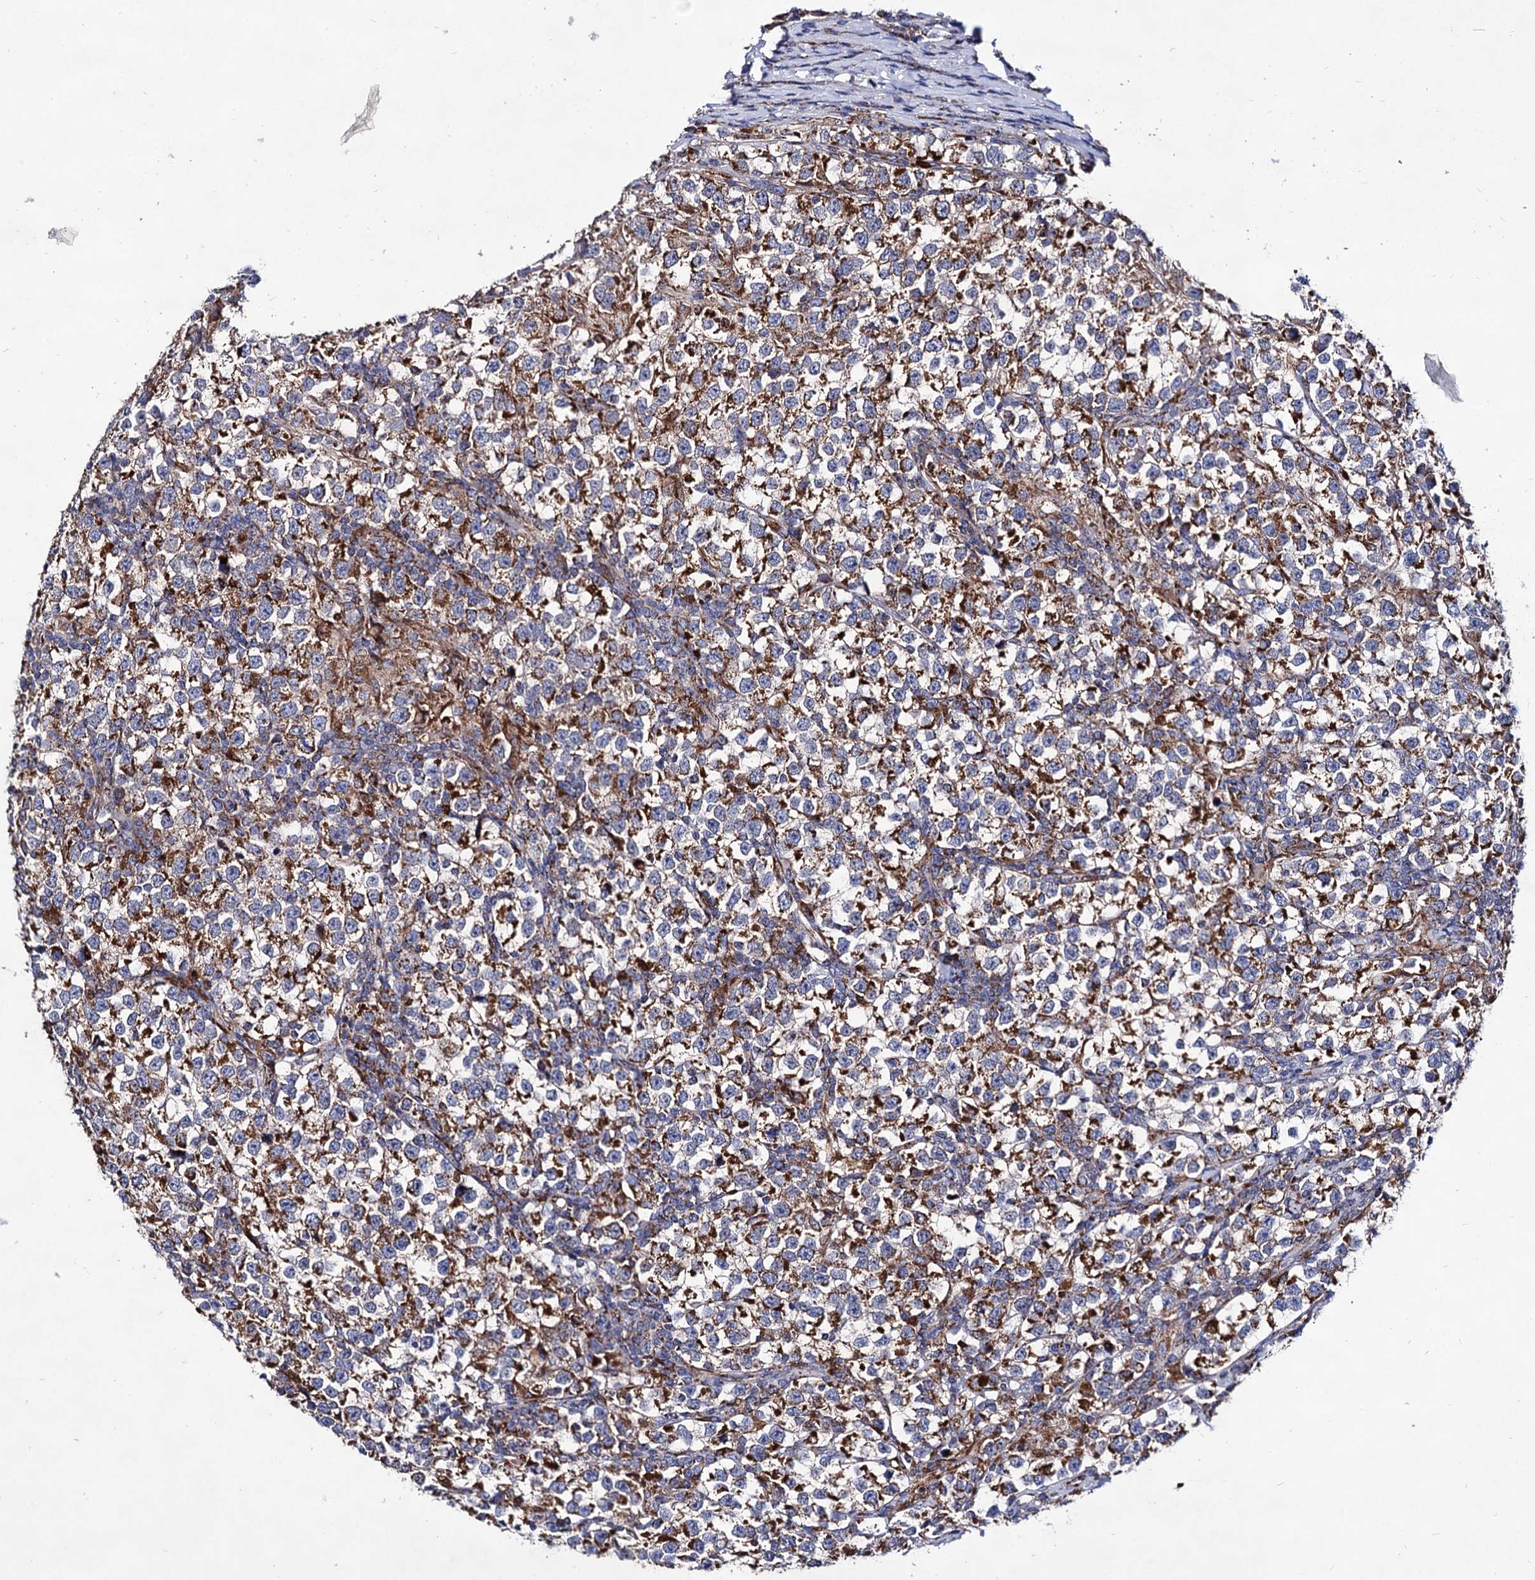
{"staining": {"intensity": "moderate", "quantity": ">75%", "location": "cytoplasmic/membranous"}, "tissue": "testis cancer", "cell_type": "Tumor cells", "image_type": "cancer", "snomed": [{"axis": "morphology", "description": "Normal tissue, NOS"}, {"axis": "morphology", "description": "Seminoma, NOS"}, {"axis": "topography", "description": "Testis"}], "caption": "Seminoma (testis) stained for a protein displays moderate cytoplasmic/membranous positivity in tumor cells.", "gene": "ACAD9", "patient": {"sex": "male", "age": 43}}